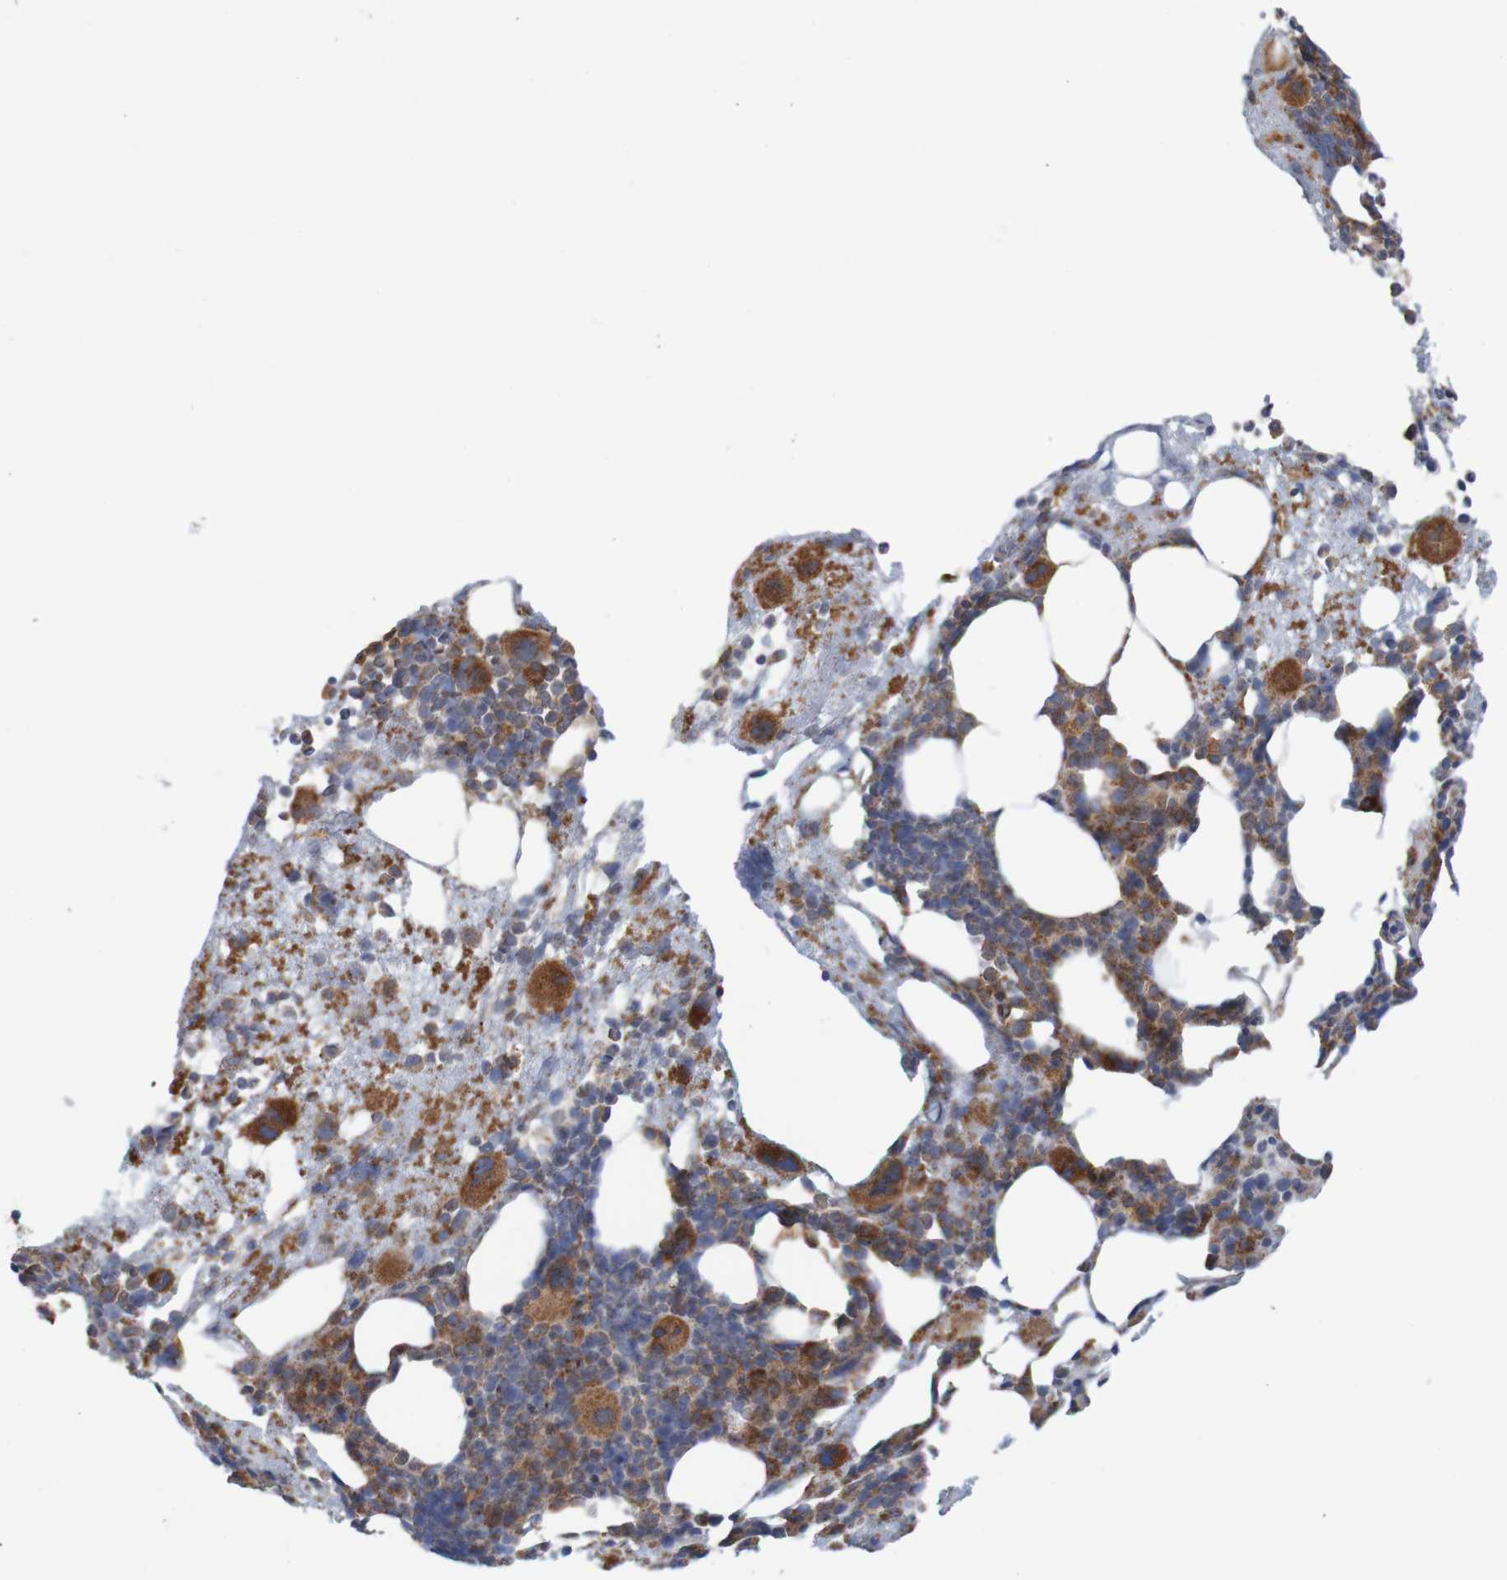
{"staining": {"intensity": "strong", "quantity": "<25%", "location": "cytoplasmic/membranous"}, "tissue": "bone marrow", "cell_type": "Hematopoietic cells", "image_type": "normal", "snomed": [{"axis": "morphology", "description": "Normal tissue, NOS"}, {"axis": "morphology", "description": "Inflammation, NOS"}, {"axis": "topography", "description": "Bone marrow"}], "caption": "Approximately <25% of hematopoietic cells in normal human bone marrow demonstrate strong cytoplasmic/membranous protein staining as visualized by brown immunohistochemical staining.", "gene": "PDIA3", "patient": {"sex": "male", "age": 43}}